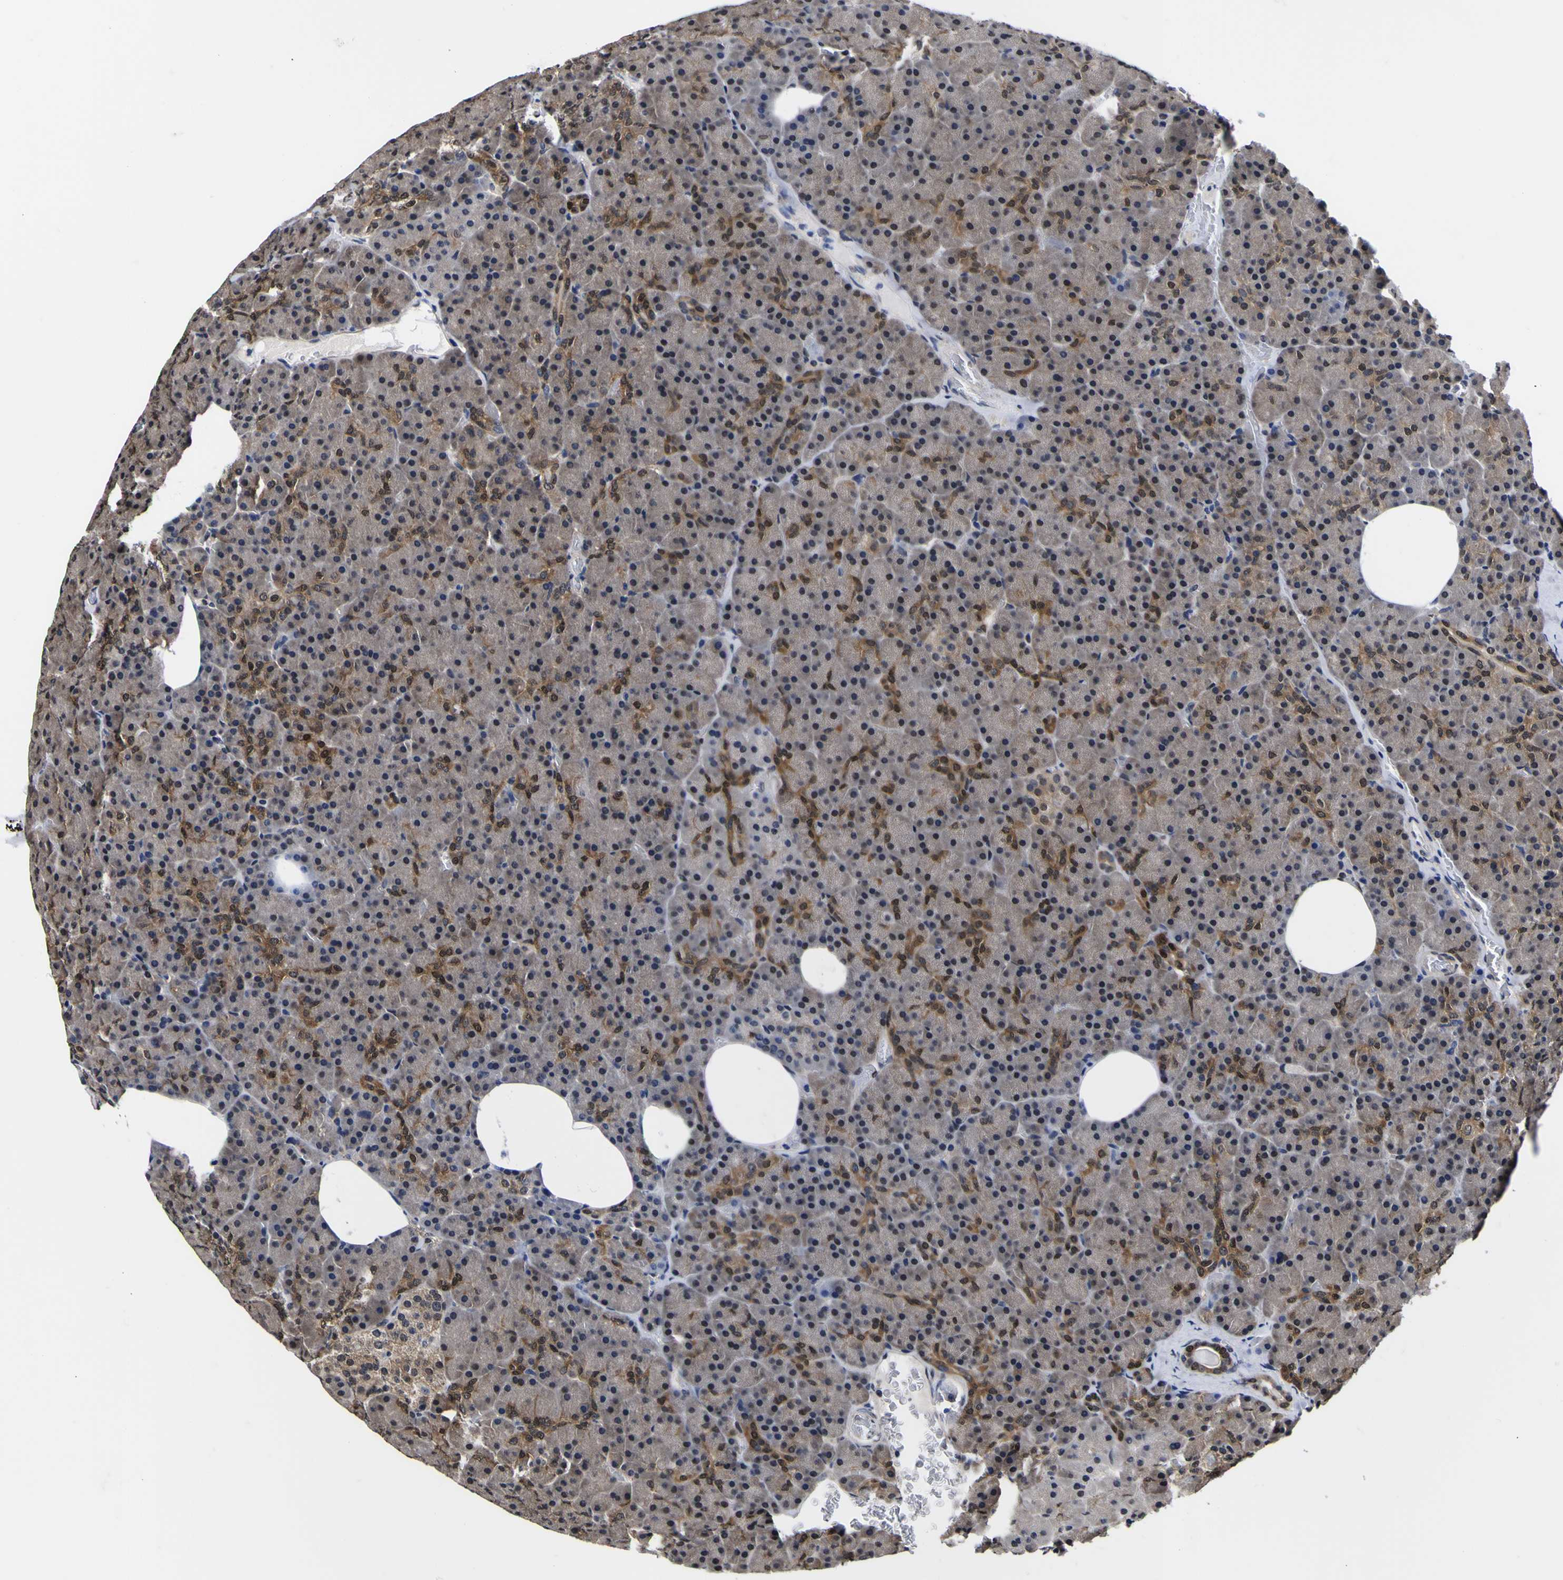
{"staining": {"intensity": "moderate", "quantity": "25%-75%", "location": "cytoplasmic/membranous,nuclear"}, "tissue": "pancreas", "cell_type": "Exocrine glandular cells", "image_type": "normal", "snomed": [{"axis": "morphology", "description": "Normal tissue, NOS"}, {"axis": "topography", "description": "Pancreas"}], "caption": "Unremarkable pancreas was stained to show a protein in brown. There is medium levels of moderate cytoplasmic/membranous,nuclear staining in approximately 25%-75% of exocrine glandular cells. (IHC, brightfield microscopy, high magnification).", "gene": "FAM110B", "patient": {"sex": "female", "age": 35}}